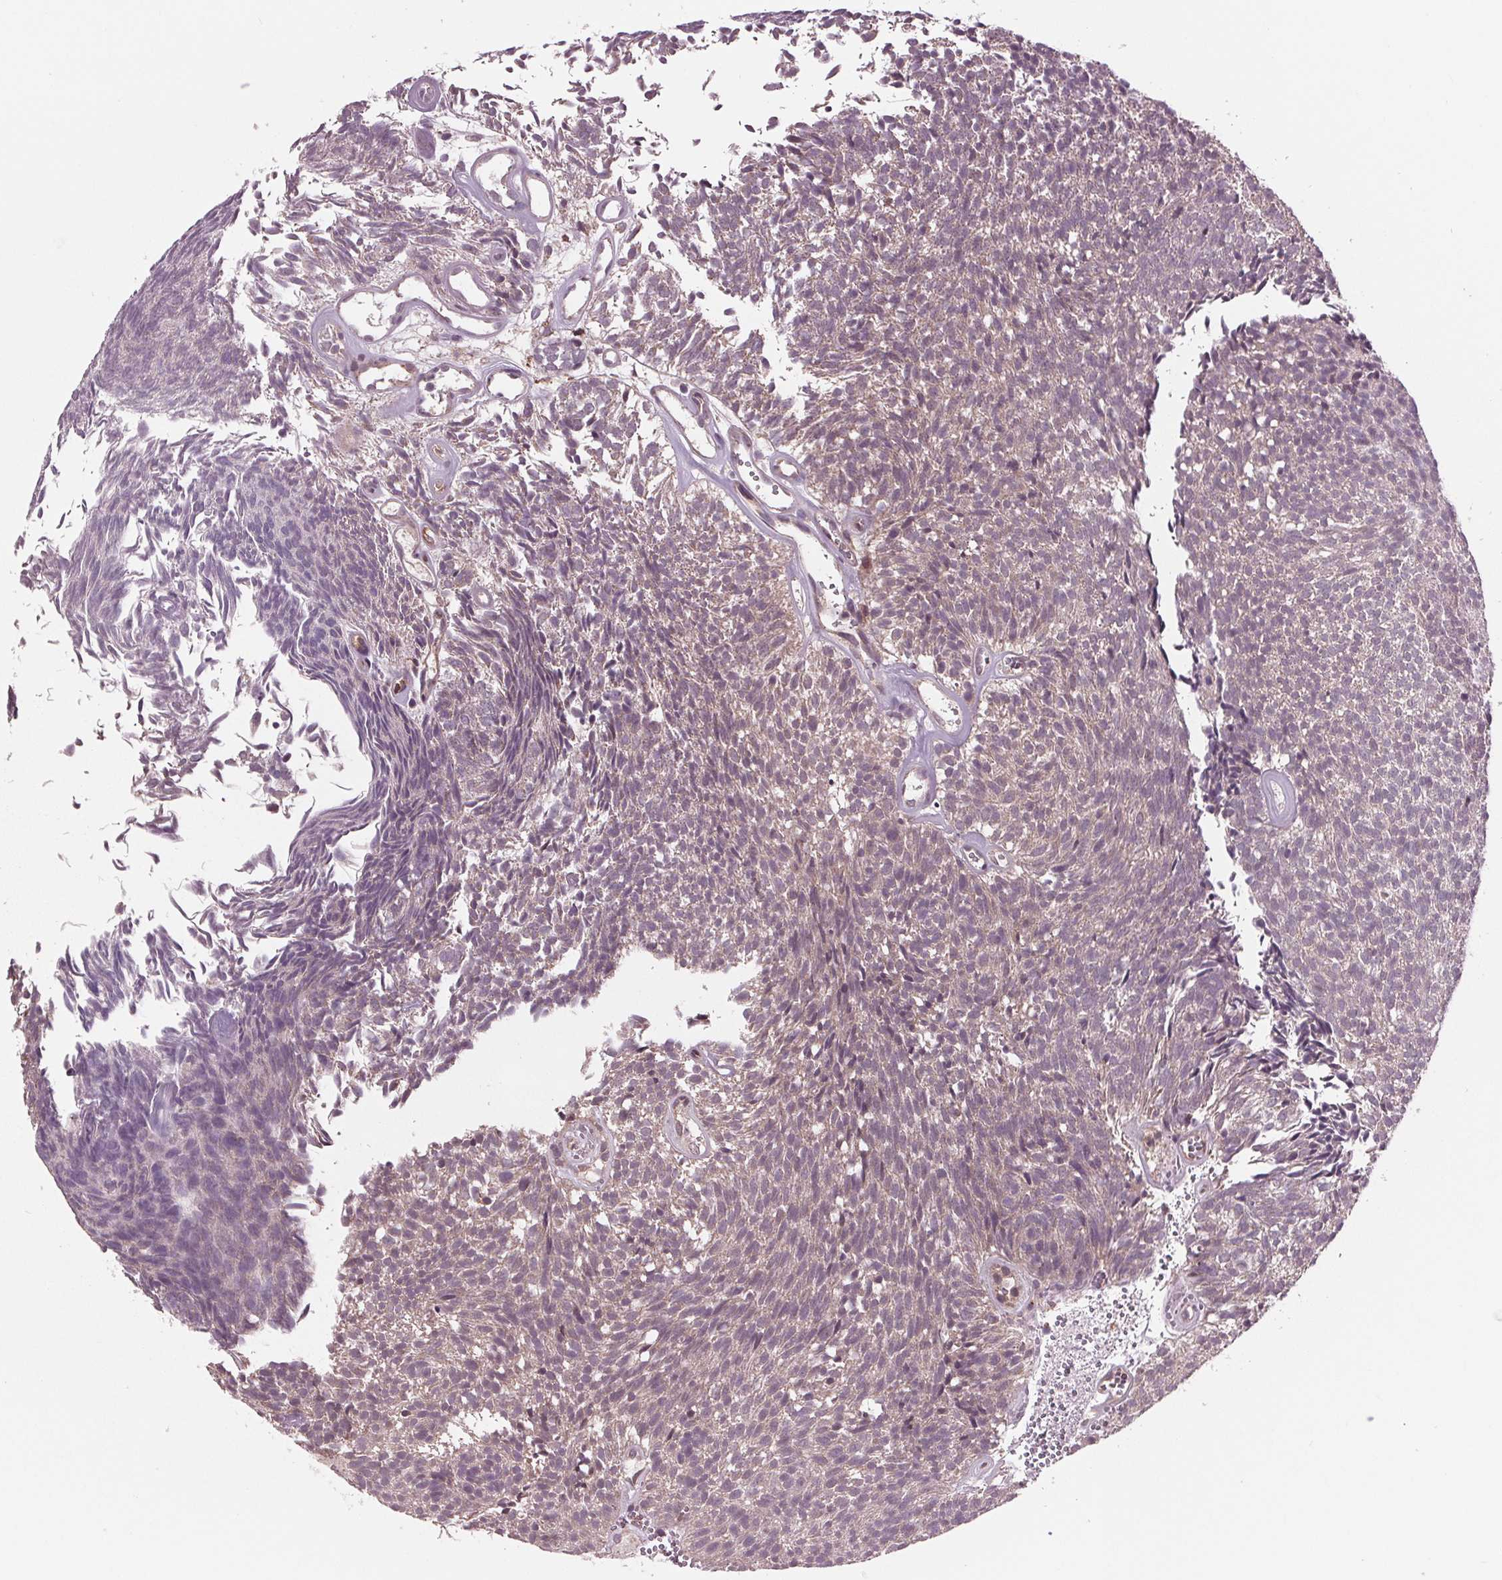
{"staining": {"intensity": "weak", "quantity": "<25%", "location": "cytoplasmic/membranous"}, "tissue": "urothelial cancer", "cell_type": "Tumor cells", "image_type": "cancer", "snomed": [{"axis": "morphology", "description": "Urothelial carcinoma, Low grade"}, {"axis": "topography", "description": "Urinary bladder"}], "caption": "Protein analysis of urothelial cancer shows no significant expression in tumor cells. (IHC, brightfield microscopy, high magnification).", "gene": "MAPK8", "patient": {"sex": "male", "age": 77}}